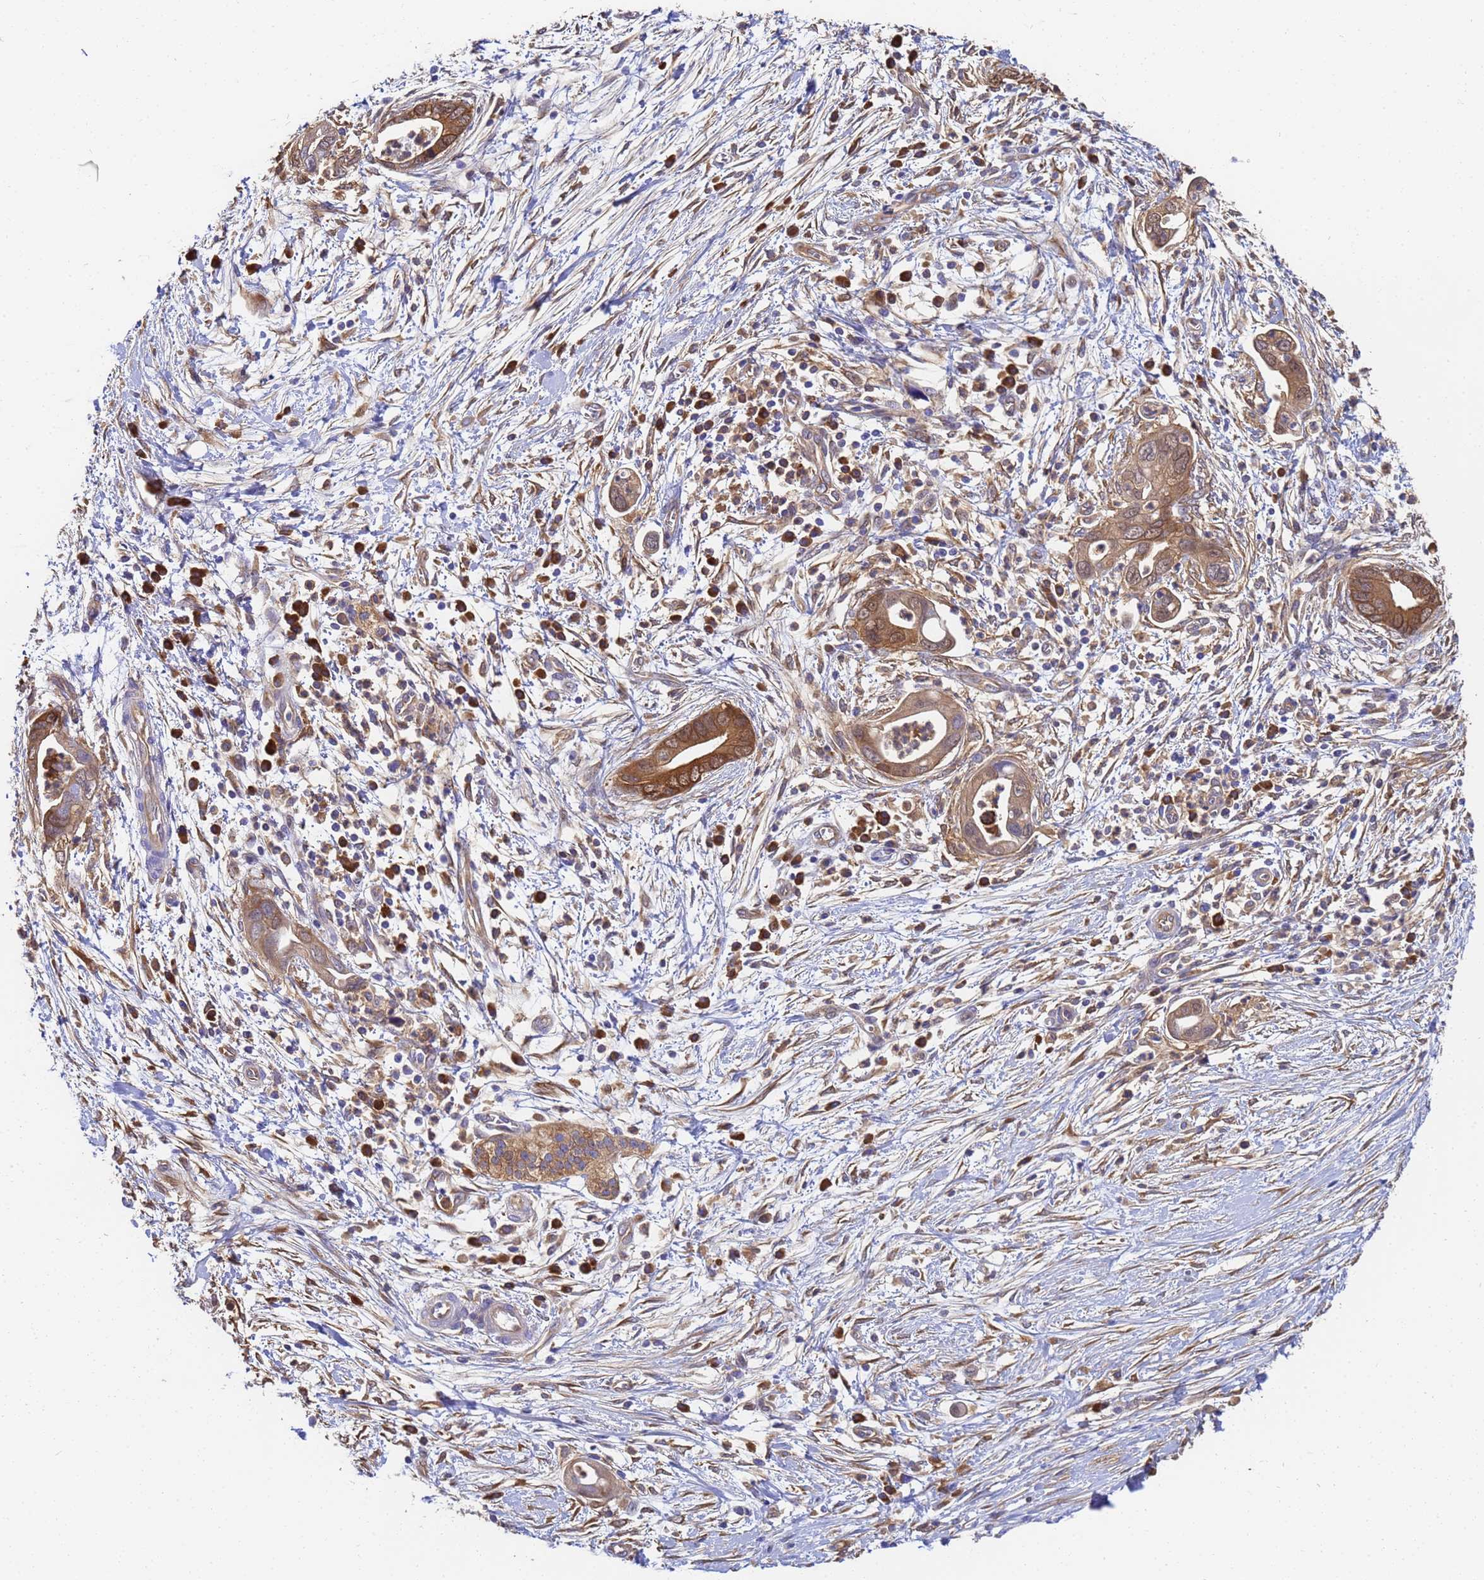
{"staining": {"intensity": "moderate", "quantity": ">75%", "location": "cytoplasmic/membranous"}, "tissue": "pancreatic cancer", "cell_type": "Tumor cells", "image_type": "cancer", "snomed": [{"axis": "morphology", "description": "Adenocarcinoma, NOS"}, {"axis": "topography", "description": "Pancreas"}], "caption": "Immunohistochemical staining of human pancreatic adenocarcinoma exhibits medium levels of moderate cytoplasmic/membranous protein positivity in approximately >75% of tumor cells.", "gene": "NME1-NME2", "patient": {"sex": "male", "age": 75}}